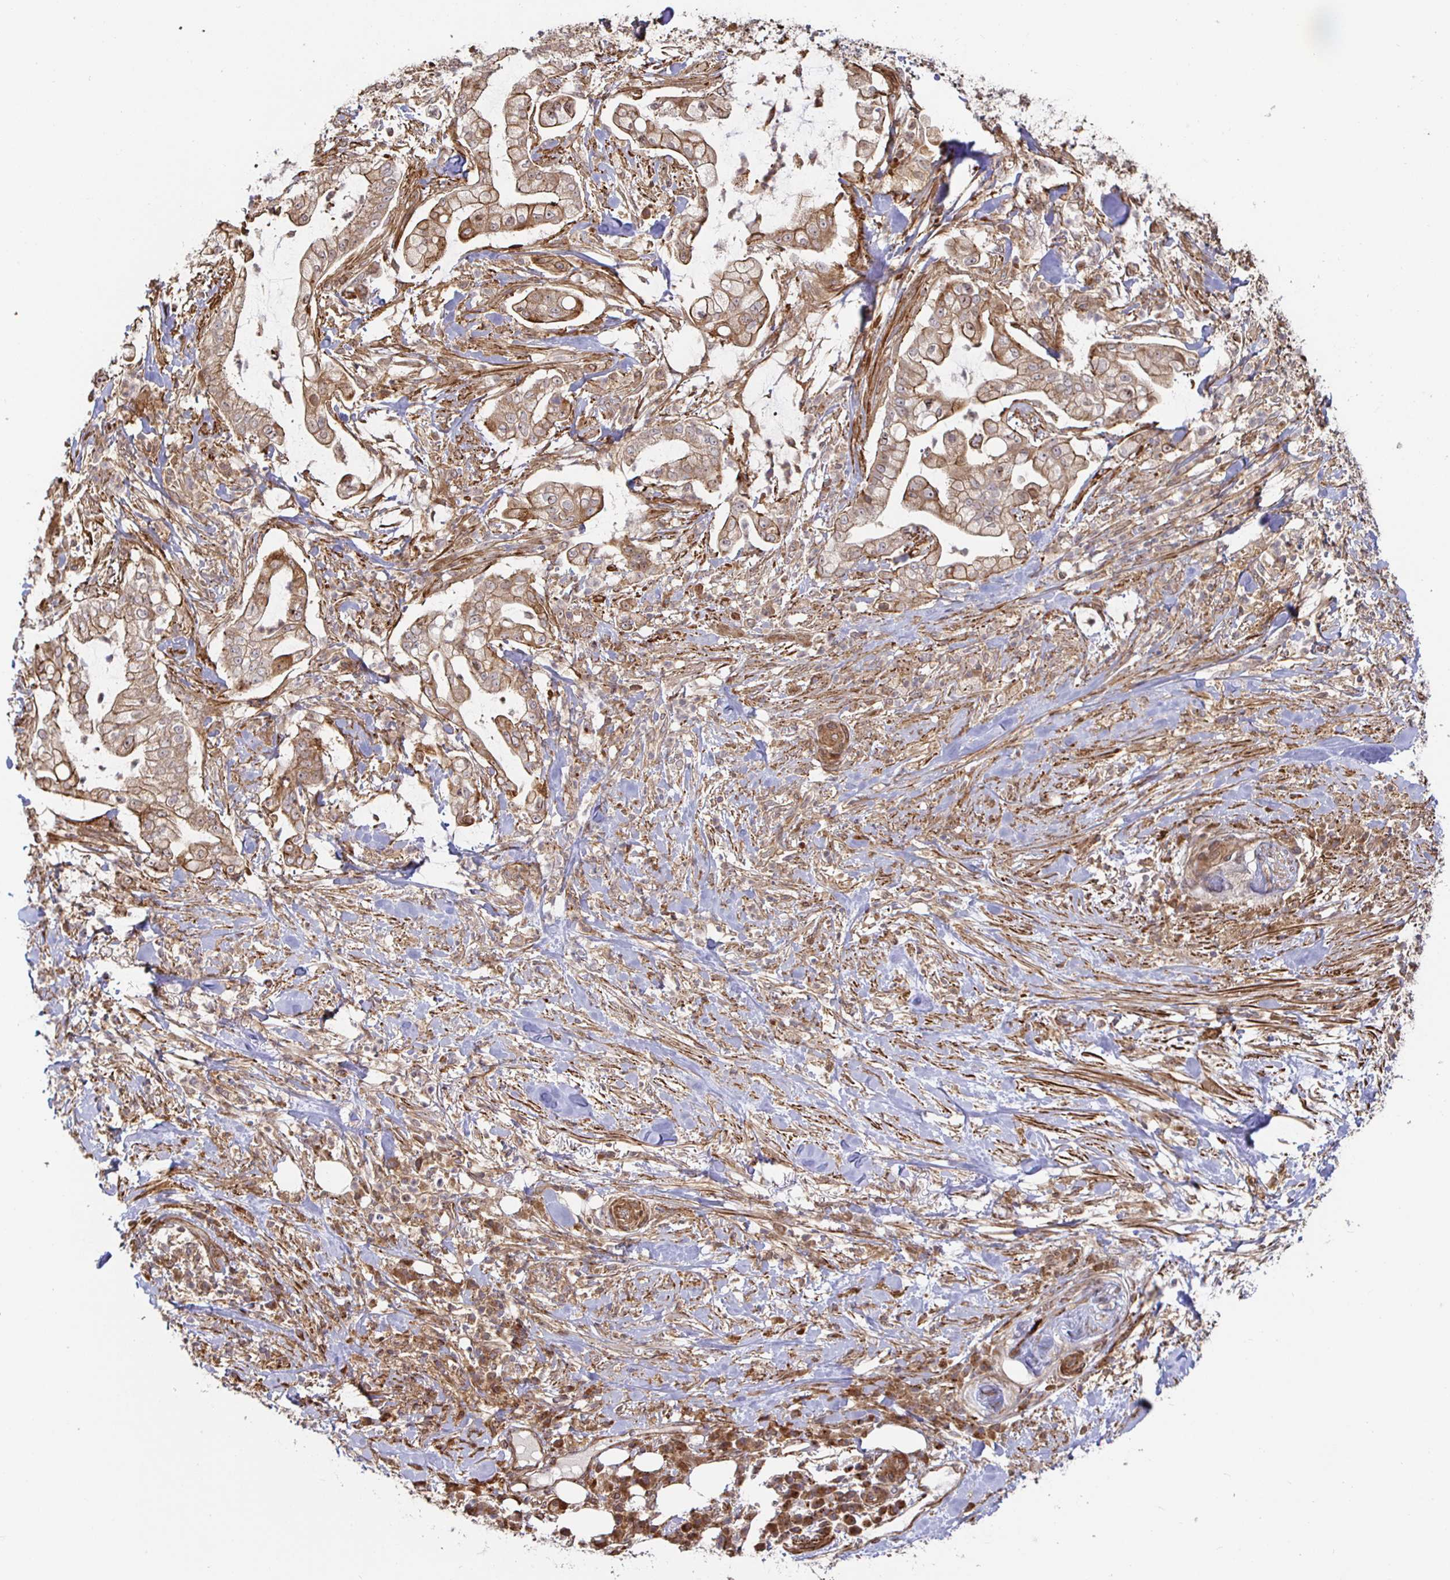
{"staining": {"intensity": "moderate", "quantity": ">75%", "location": "cytoplasmic/membranous"}, "tissue": "pancreatic cancer", "cell_type": "Tumor cells", "image_type": "cancer", "snomed": [{"axis": "morphology", "description": "Adenocarcinoma, NOS"}, {"axis": "topography", "description": "Pancreas"}], "caption": "Moderate cytoplasmic/membranous positivity is seen in approximately >75% of tumor cells in adenocarcinoma (pancreatic).", "gene": "STRAP", "patient": {"sex": "female", "age": 69}}